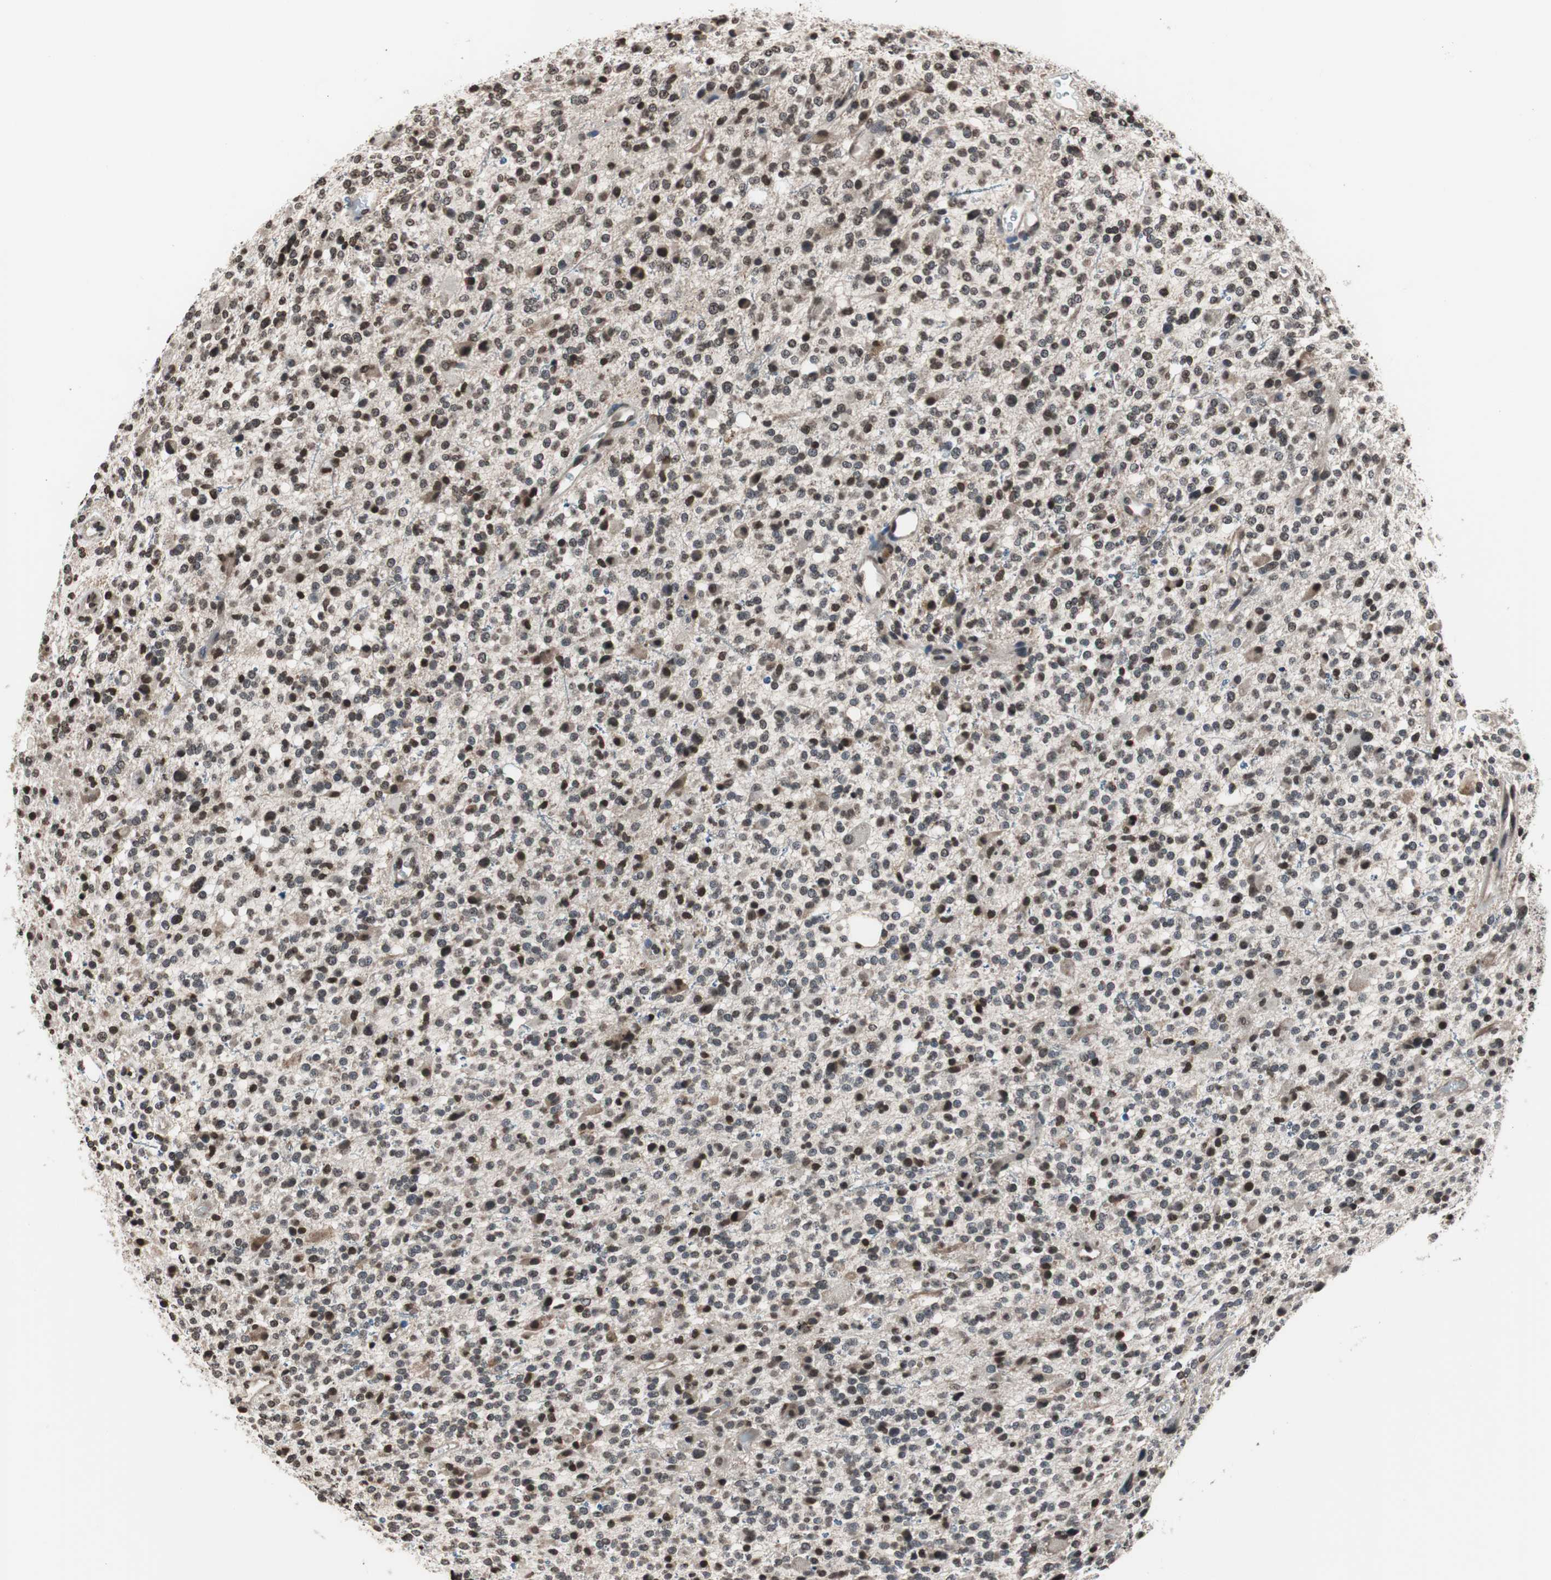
{"staining": {"intensity": "strong", "quantity": "25%-75%", "location": "nuclear"}, "tissue": "glioma", "cell_type": "Tumor cells", "image_type": "cancer", "snomed": [{"axis": "morphology", "description": "Glioma, malignant, High grade"}, {"axis": "topography", "description": "Brain"}], "caption": "The micrograph reveals a brown stain indicating the presence of a protein in the nuclear of tumor cells in glioma. (DAB (3,3'-diaminobenzidine) = brown stain, brightfield microscopy at high magnification).", "gene": "RFC1", "patient": {"sex": "male", "age": 48}}